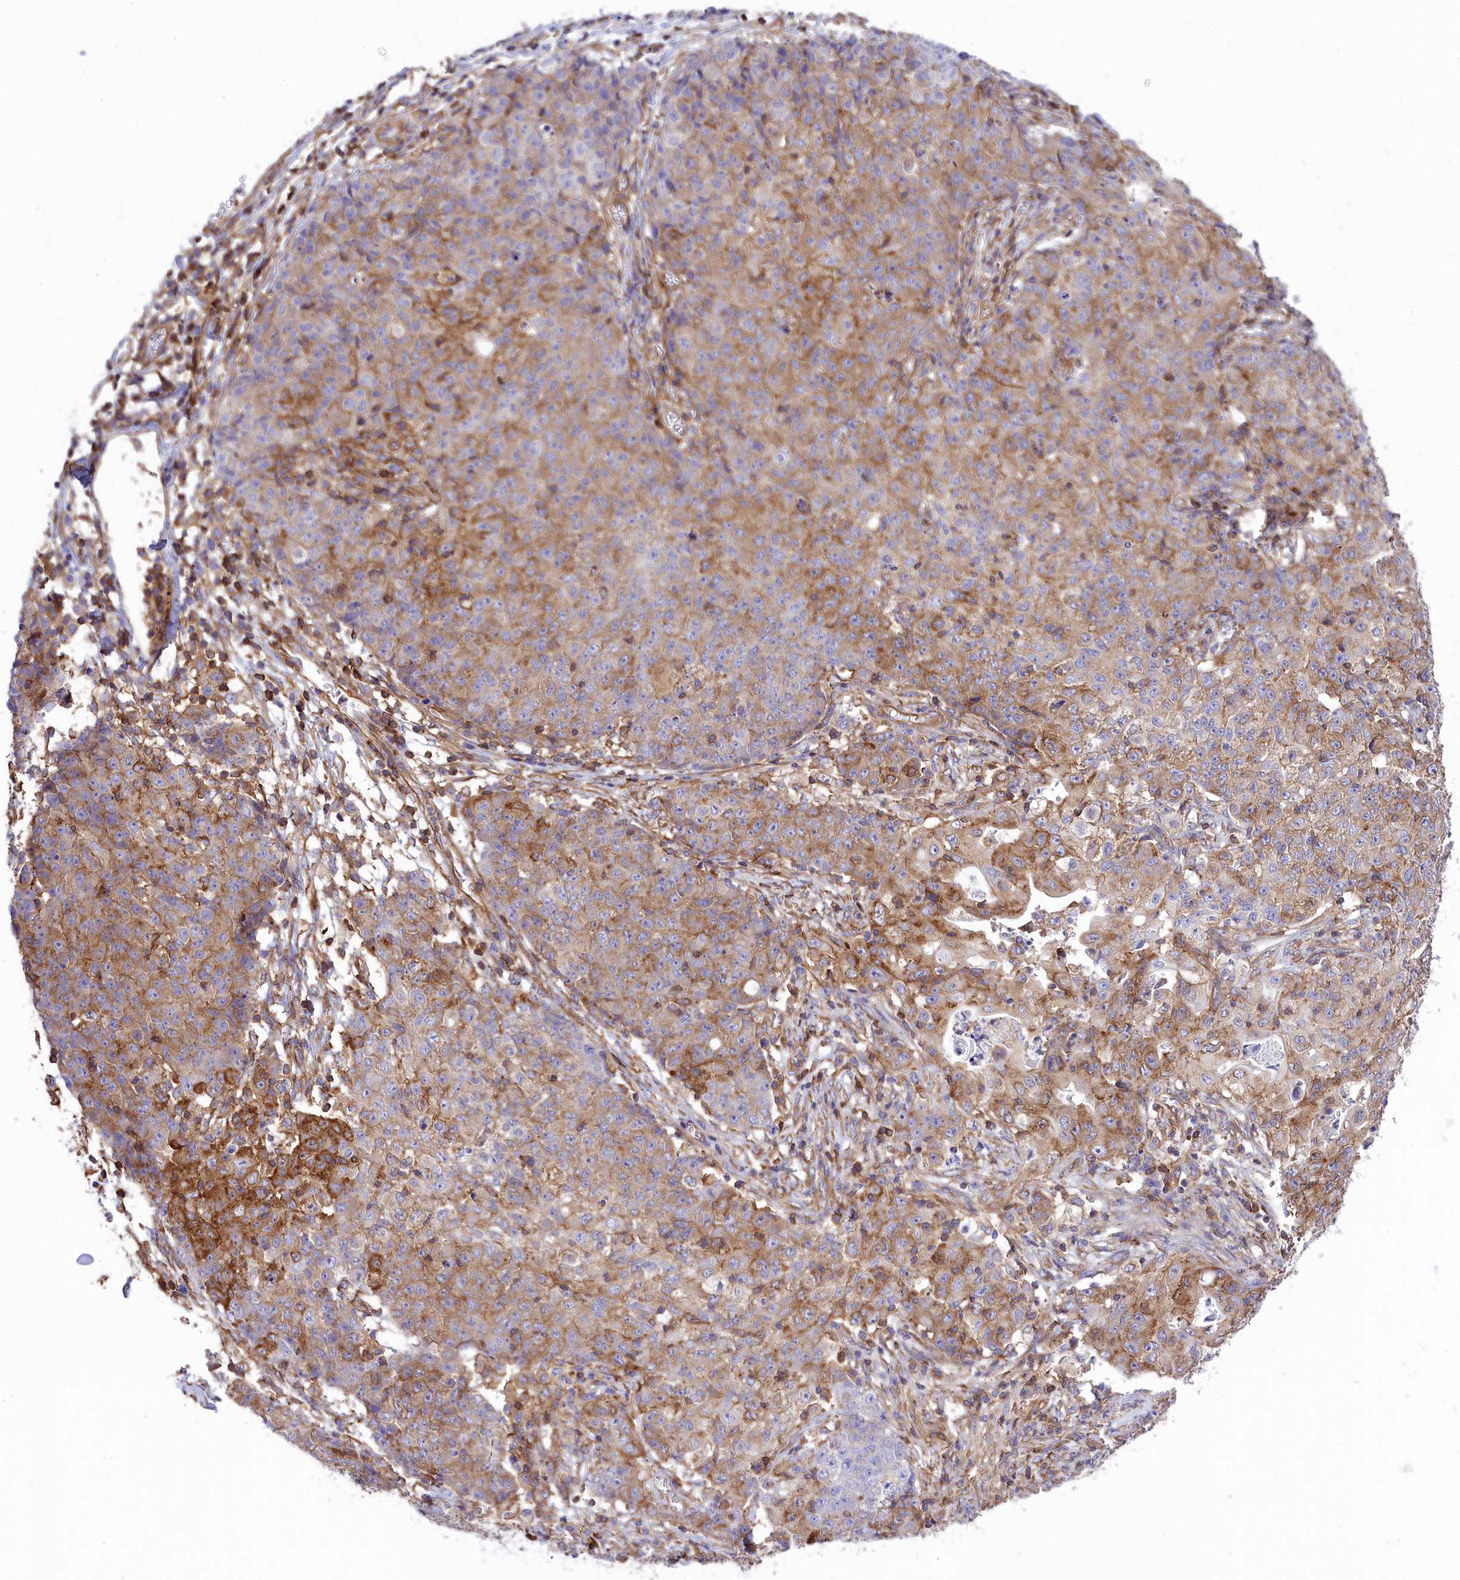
{"staining": {"intensity": "moderate", "quantity": "25%-75%", "location": "cytoplasmic/membranous"}, "tissue": "ovarian cancer", "cell_type": "Tumor cells", "image_type": "cancer", "snomed": [{"axis": "morphology", "description": "Carcinoma, endometroid"}, {"axis": "topography", "description": "Ovary"}], "caption": "Immunohistochemistry (IHC) (DAB (3,3'-diaminobenzidine)) staining of ovarian cancer (endometroid carcinoma) shows moderate cytoplasmic/membranous protein expression in approximately 25%-75% of tumor cells.", "gene": "SEPTIN9", "patient": {"sex": "female", "age": 42}}